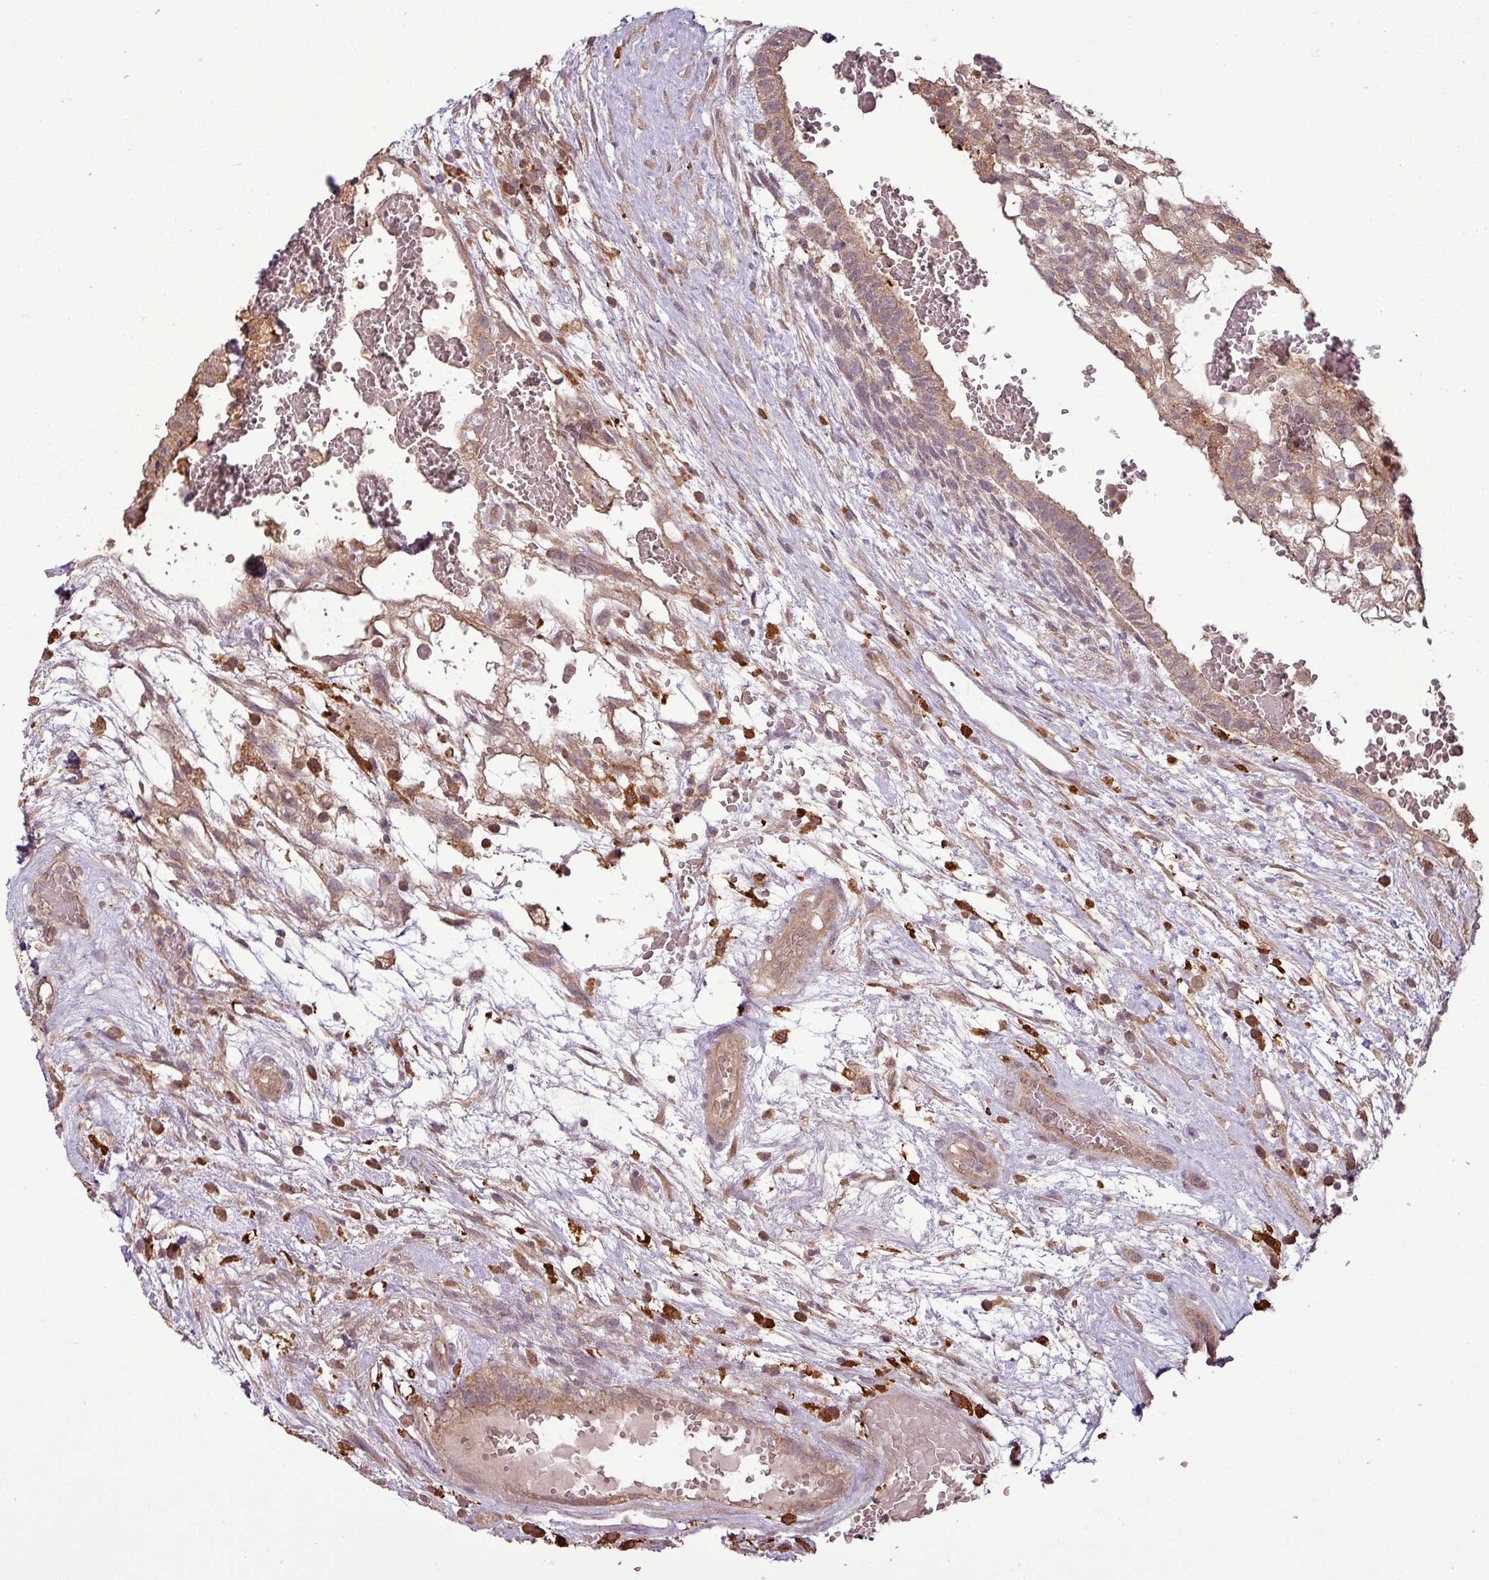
{"staining": {"intensity": "moderate", "quantity": ">75%", "location": "cytoplasmic/membranous"}, "tissue": "testis cancer", "cell_type": "Tumor cells", "image_type": "cancer", "snomed": [{"axis": "morphology", "description": "Normal tissue, NOS"}, {"axis": "morphology", "description": "Carcinoma, Embryonal, NOS"}, {"axis": "topography", "description": "Testis"}], "caption": "Immunohistochemical staining of testis cancer (embryonal carcinoma) exhibits medium levels of moderate cytoplasmic/membranous staining in about >75% of tumor cells.", "gene": "NT5C3A", "patient": {"sex": "male", "age": 32}}